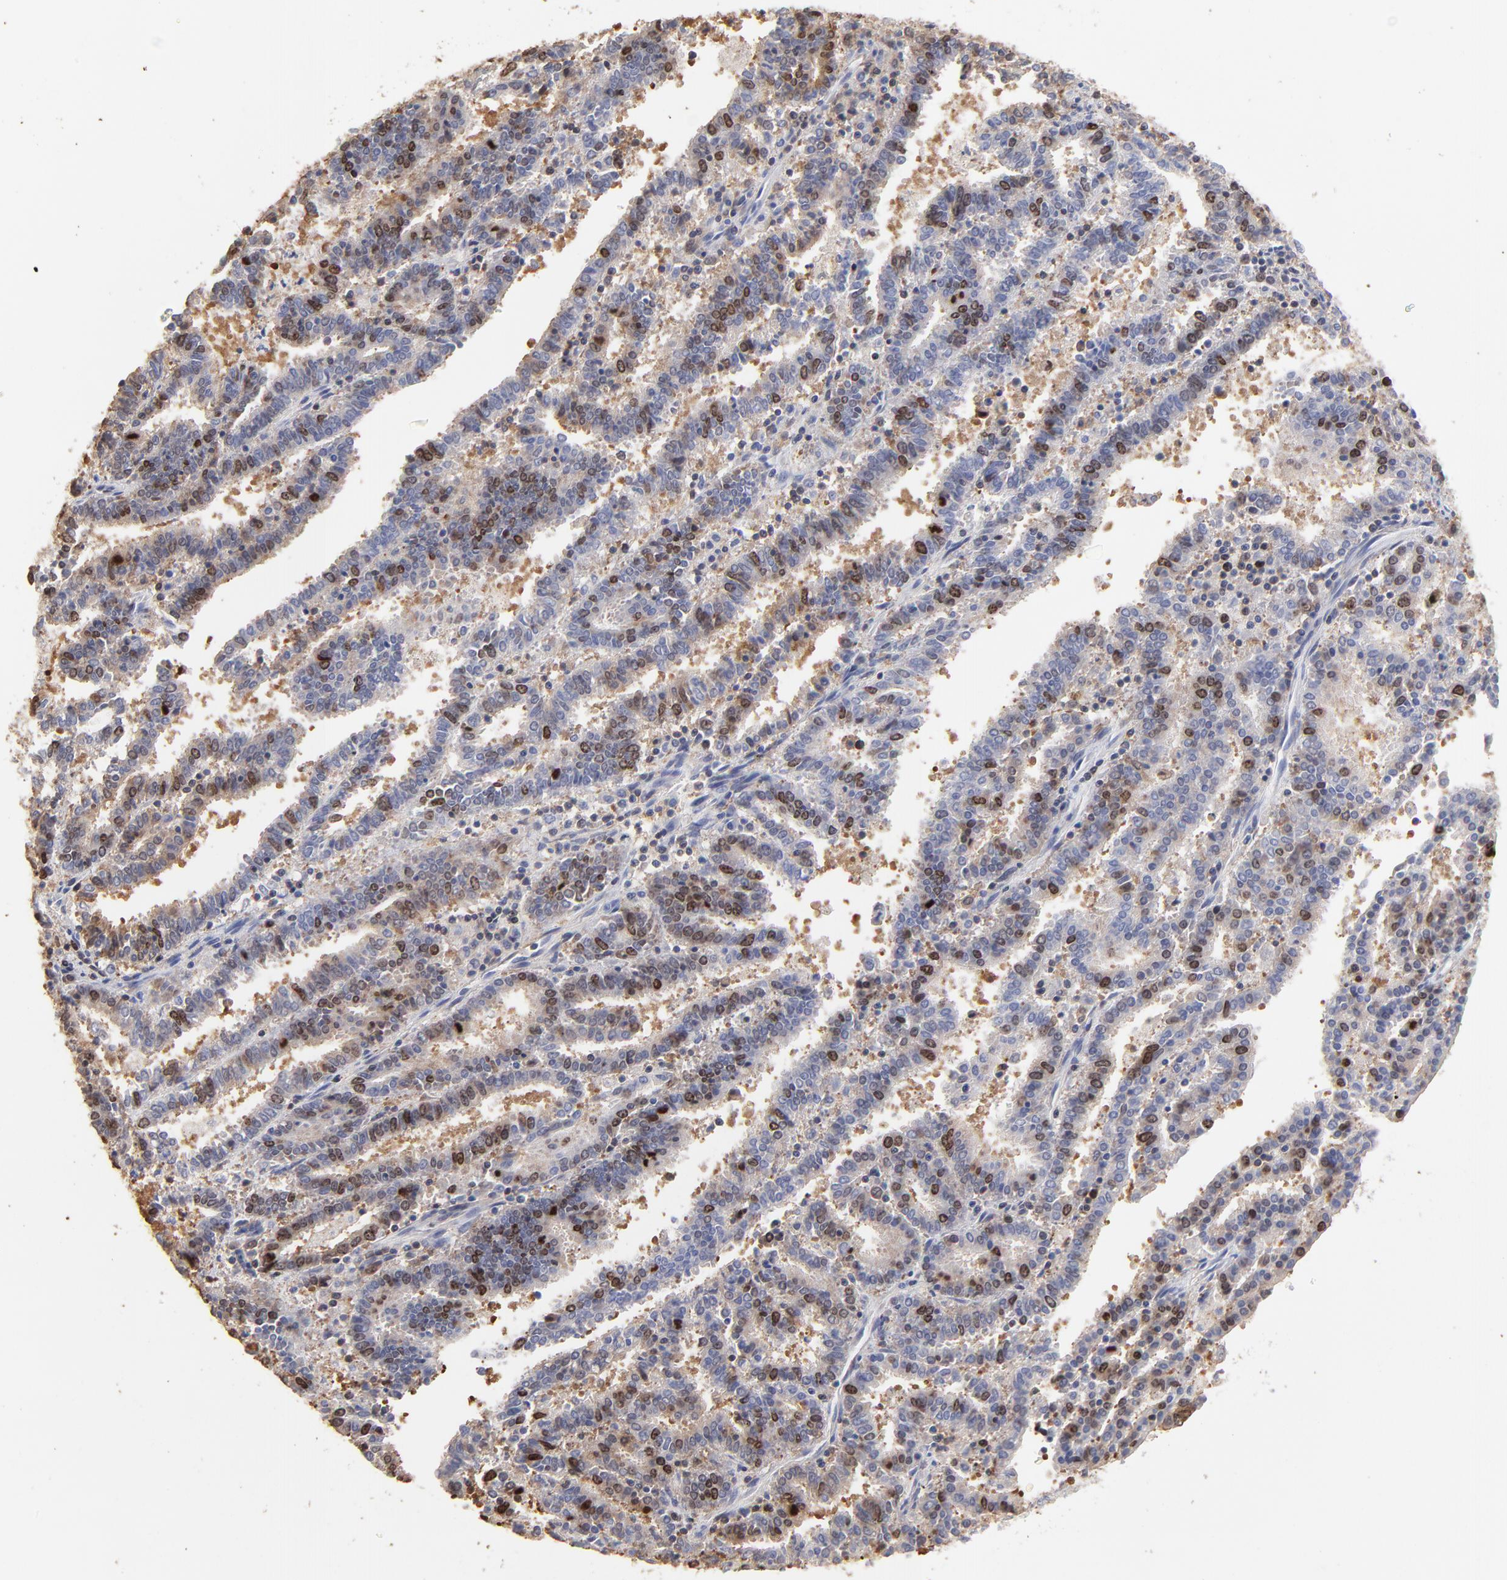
{"staining": {"intensity": "strong", "quantity": "25%-75%", "location": "nuclear"}, "tissue": "endometrial cancer", "cell_type": "Tumor cells", "image_type": "cancer", "snomed": [{"axis": "morphology", "description": "Adenocarcinoma, NOS"}, {"axis": "topography", "description": "Uterus"}], "caption": "High-power microscopy captured an immunohistochemistry photomicrograph of endometrial cancer, revealing strong nuclear staining in approximately 25%-75% of tumor cells.", "gene": "BIRC5", "patient": {"sex": "female", "age": 83}}